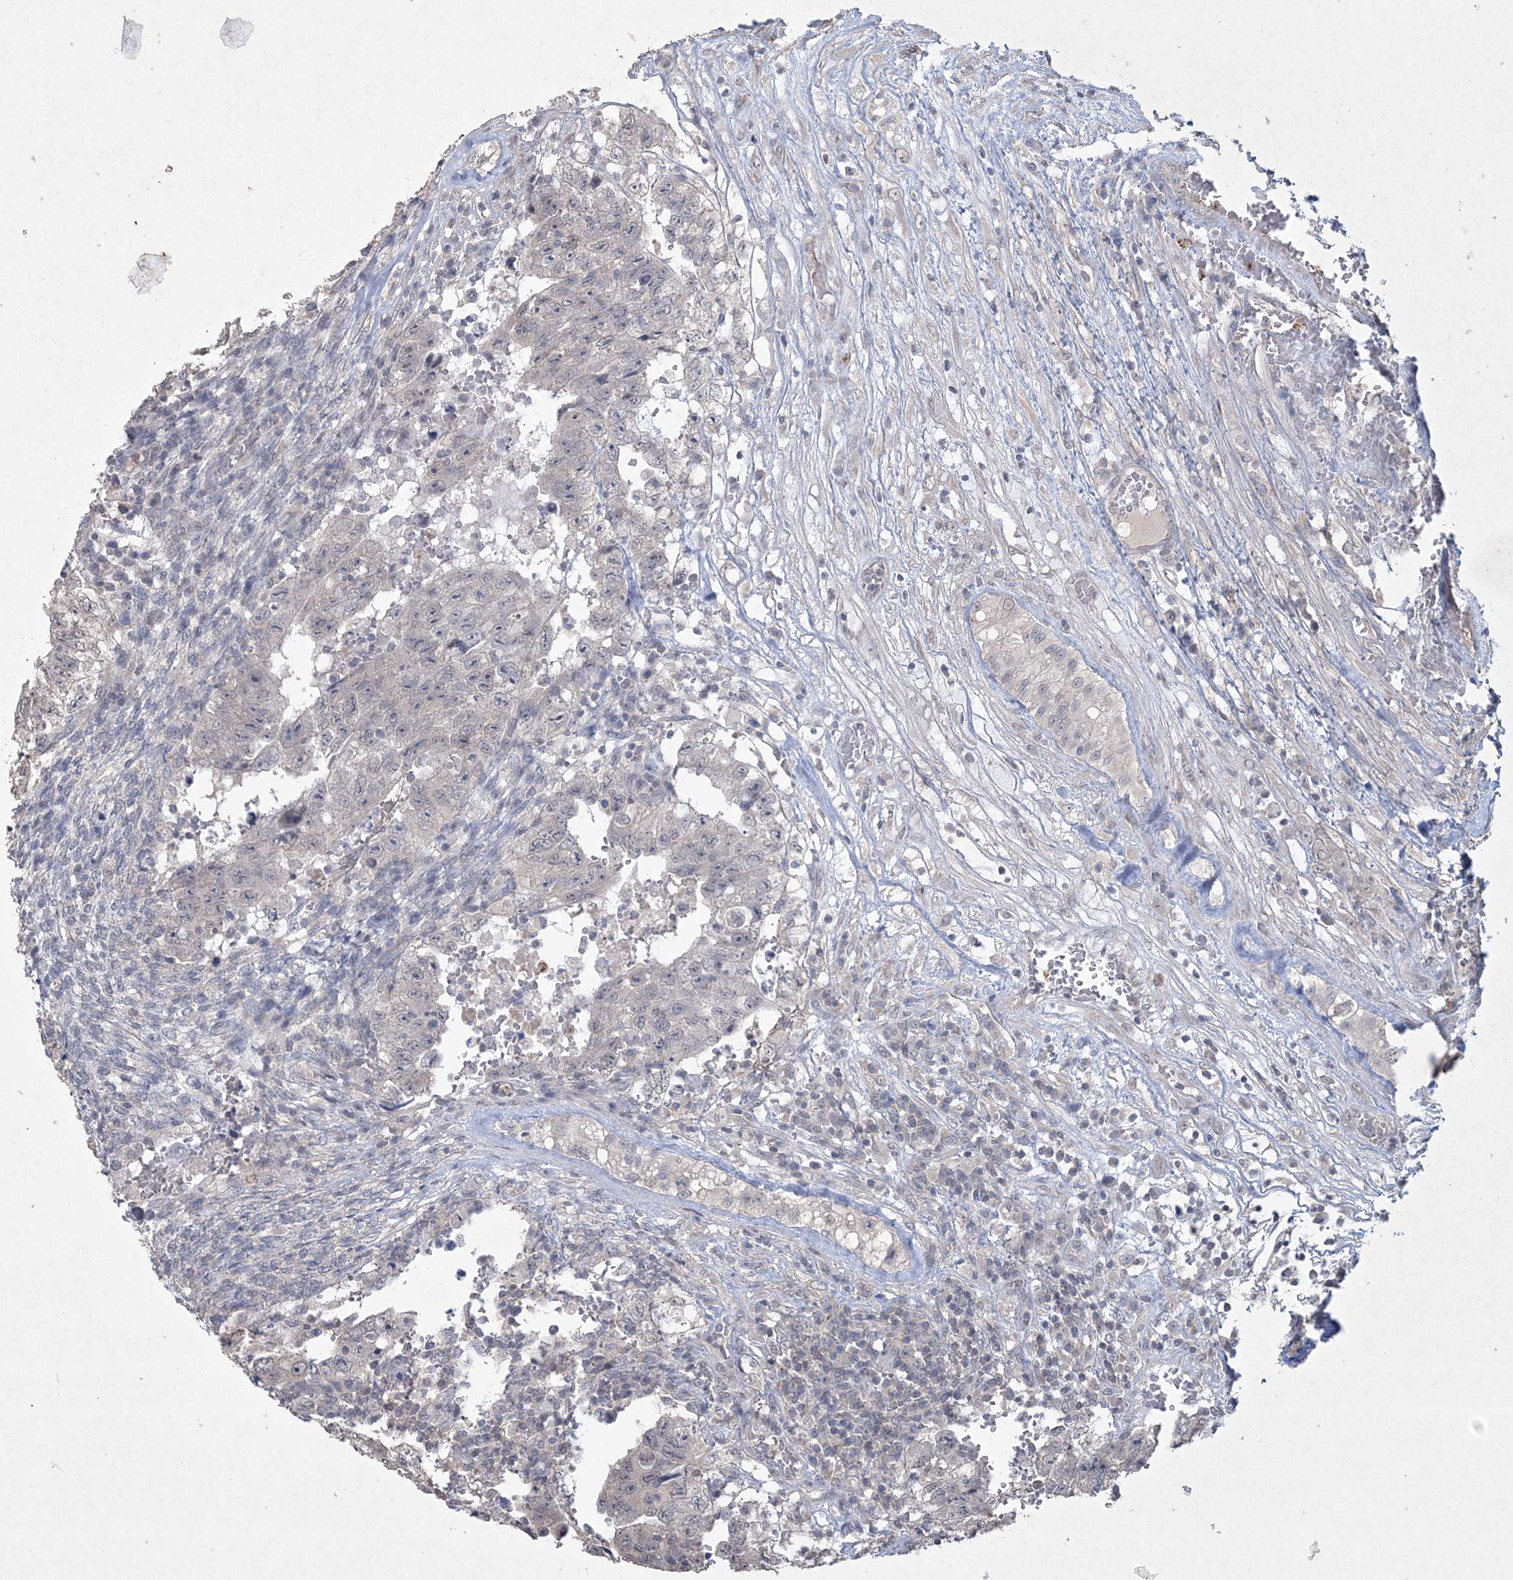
{"staining": {"intensity": "negative", "quantity": "none", "location": "none"}, "tissue": "testis cancer", "cell_type": "Tumor cells", "image_type": "cancer", "snomed": [{"axis": "morphology", "description": "Carcinoma, Embryonal, NOS"}, {"axis": "topography", "description": "Testis"}], "caption": "This histopathology image is of embryonal carcinoma (testis) stained with immunohistochemistry (IHC) to label a protein in brown with the nuclei are counter-stained blue. There is no expression in tumor cells. The staining is performed using DAB (3,3'-diaminobenzidine) brown chromogen with nuclei counter-stained in using hematoxylin.", "gene": "DPCD", "patient": {"sex": "male", "age": 36}}